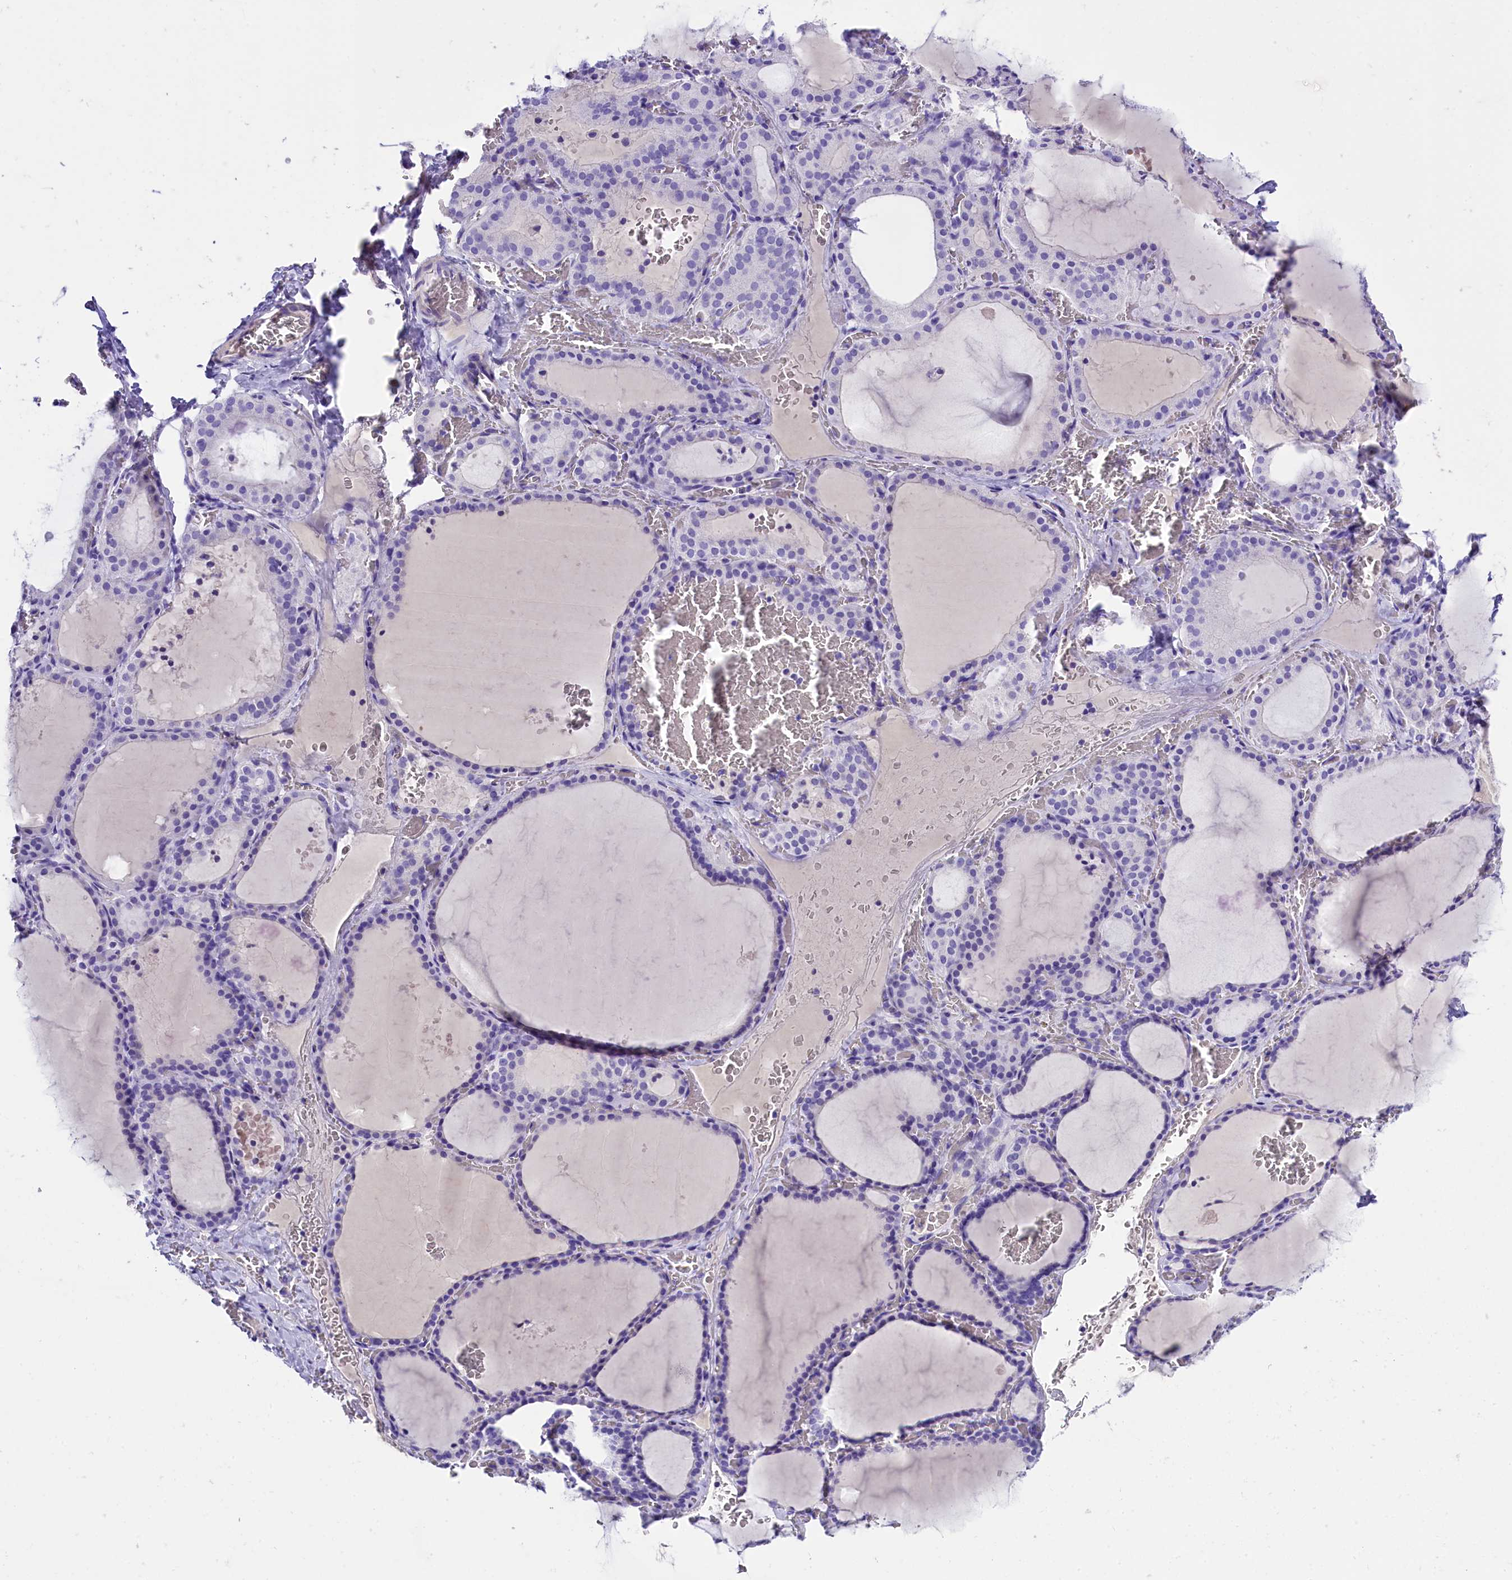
{"staining": {"intensity": "negative", "quantity": "none", "location": "none"}, "tissue": "thyroid gland", "cell_type": "Glandular cells", "image_type": "normal", "snomed": [{"axis": "morphology", "description": "Normal tissue, NOS"}, {"axis": "topography", "description": "Thyroid gland"}], "caption": "This is an immunohistochemistry image of benign thyroid gland. There is no staining in glandular cells.", "gene": "SKIDA1", "patient": {"sex": "female", "age": 39}}